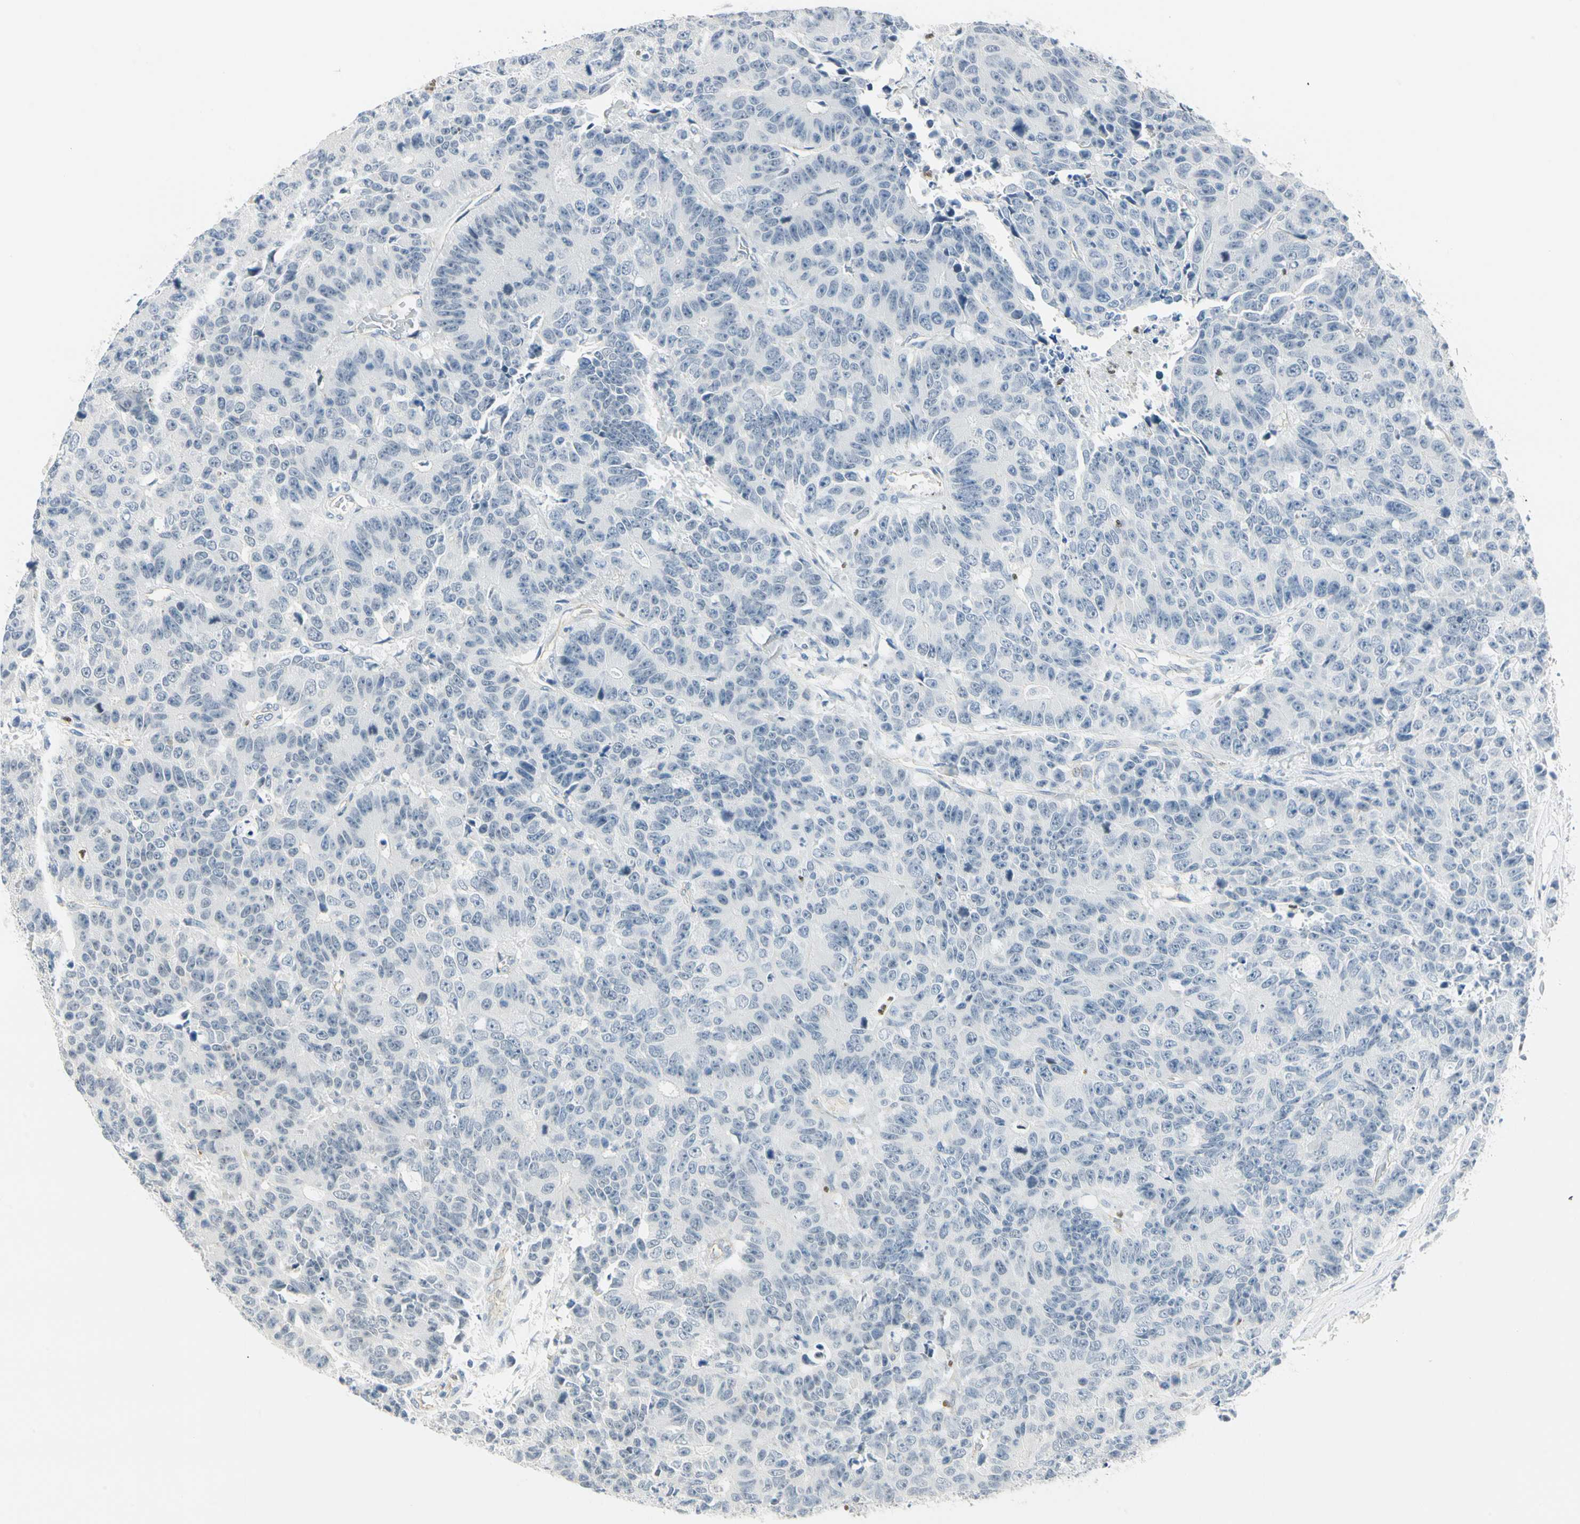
{"staining": {"intensity": "negative", "quantity": "none", "location": "none"}, "tissue": "colorectal cancer", "cell_type": "Tumor cells", "image_type": "cancer", "snomed": [{"axis": "morphology", "description": "Adenocarcinoma, NOS"}, {"axis": "topography", "description": "Colon"}], "caption": "There is no significant positivity in tumor cells of colorectal cancer (adenocarcinoma).", "gene": "MLLT10", "patient": {"sex": "female", "age": 86}}